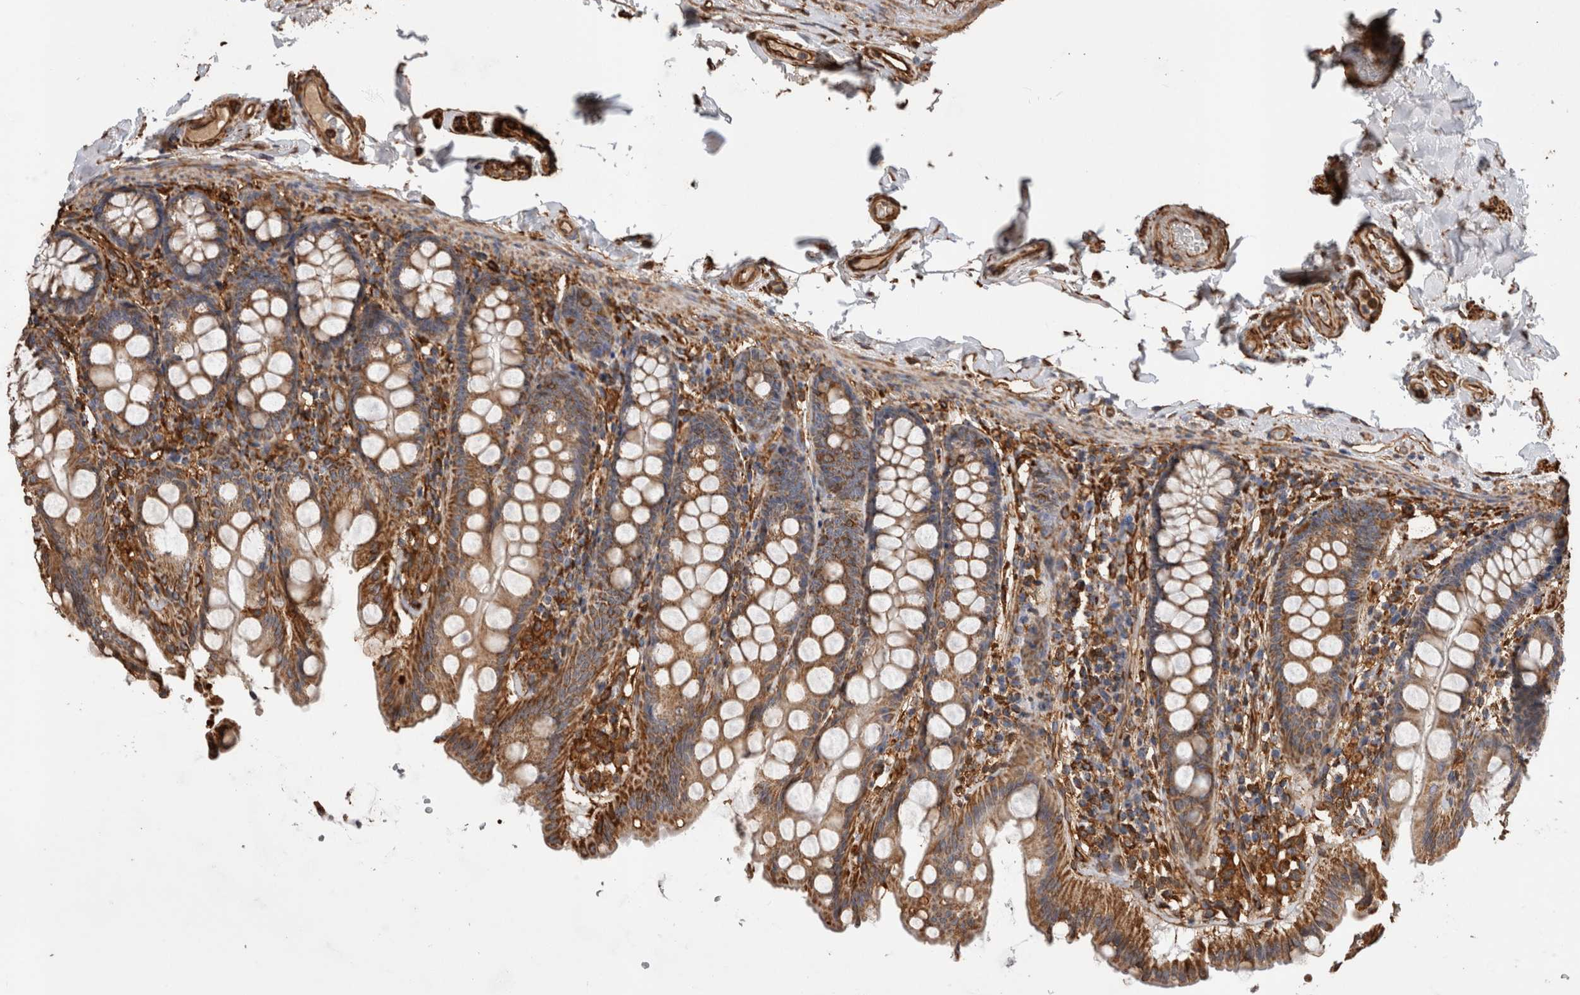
{"staining": {"intensity": "strong", "quantity": ">75%", "location": "cytoplasmic/membranous"}, "tissue": "colon", "cell_type": "Endothelial cells", "image_type": "normal", "snomed": [{"axis": "morphology", "description": "Normal tissue, NOS"}, {"axis": "topography", "description": "Colon"}, {"axis": "topography", "description": "Peripheral nerve tissue"}], "caption": "Strong cytoplasmic/membranous positivity is identified in about >75% of endothelial cells in unremarkable colon.", "gene": "ZNF397", "patient": {"sex": "female", "age": 61}}